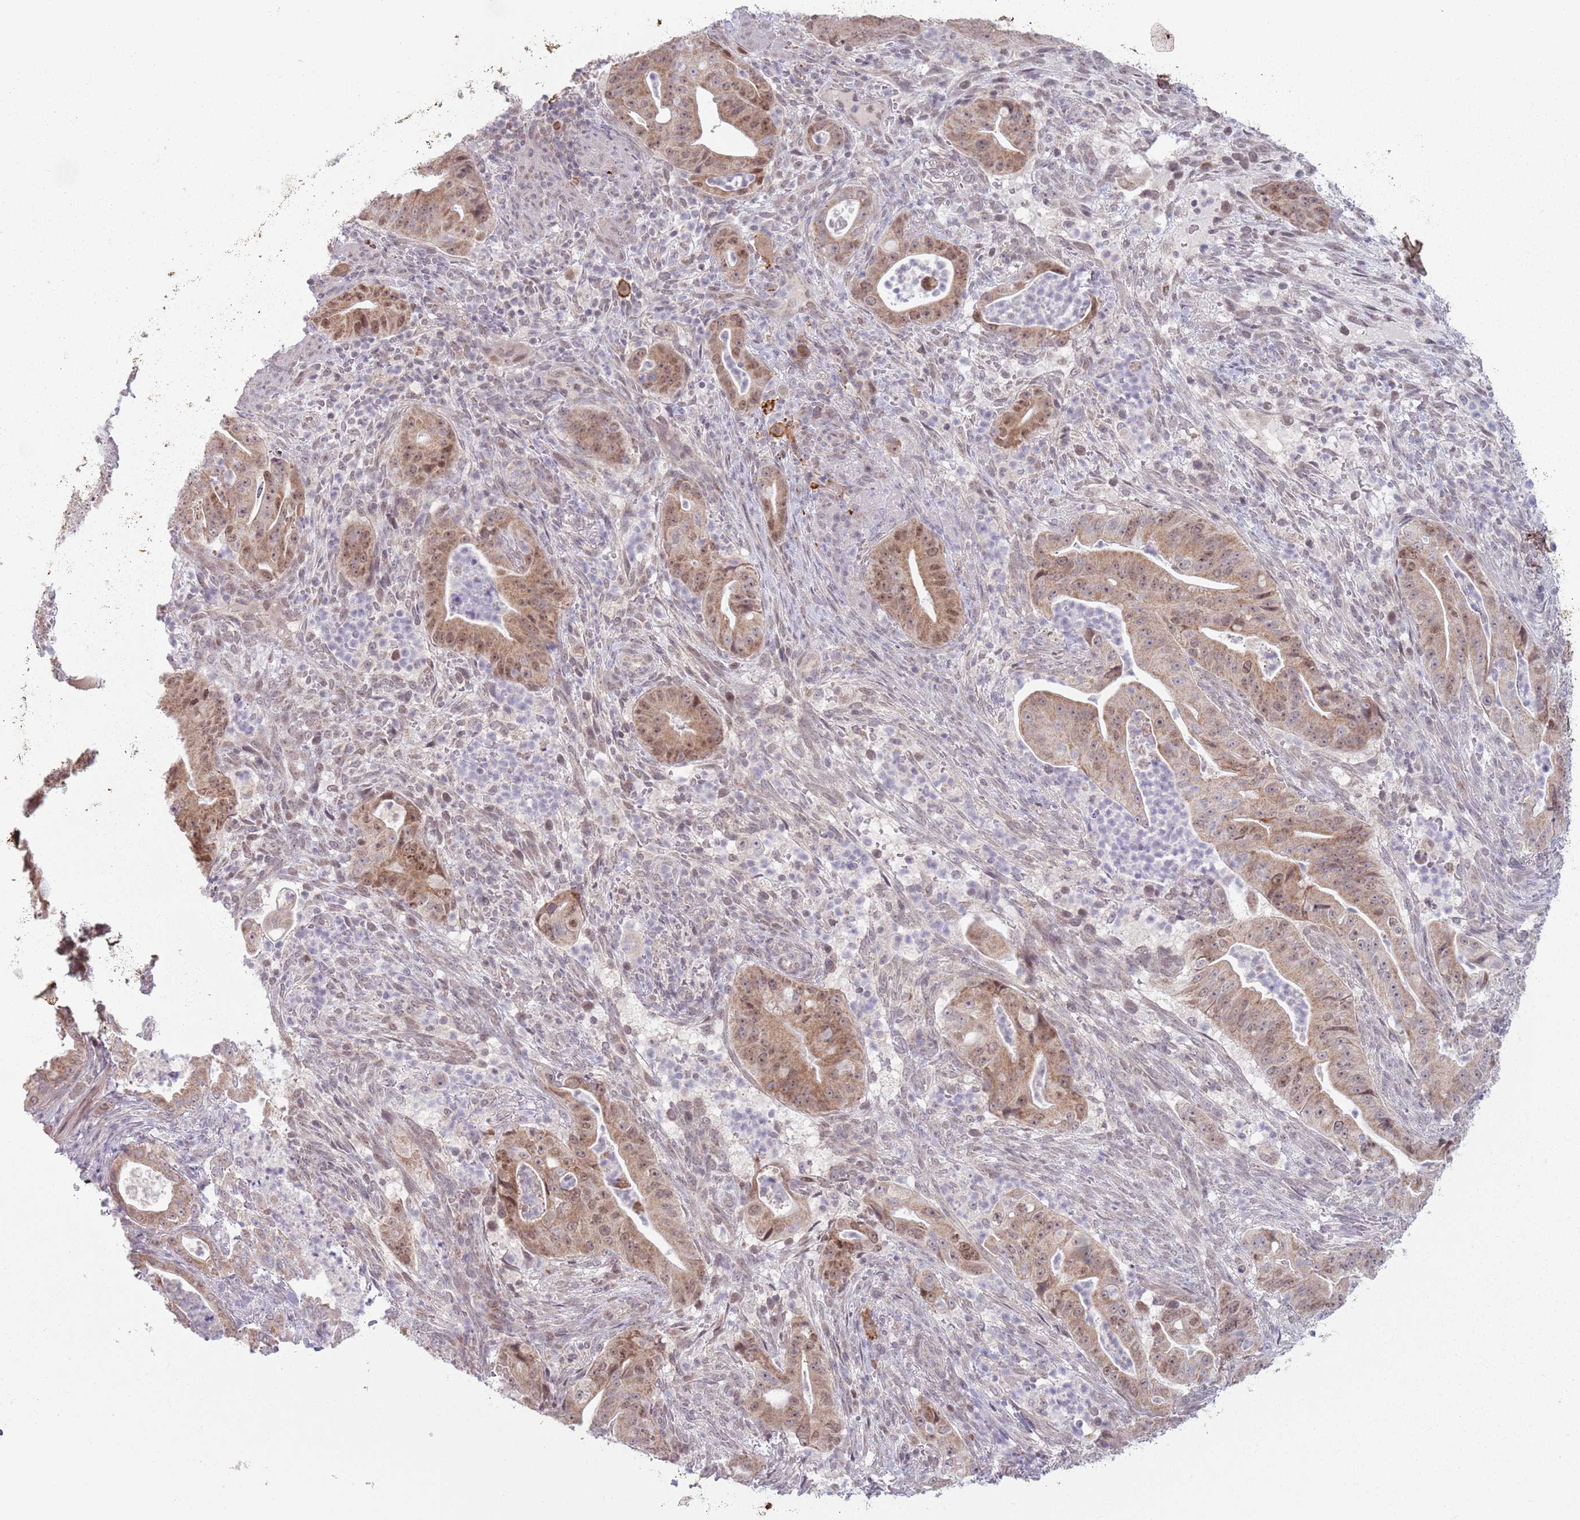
{"staining": {"intensity": "moderate", "quantity": ">75%", "location": "cytoplasmic/membranous,nuclear"}, "tissue": "pancreatic cancer", "cell_type": "Tumor cells", "image_type": "cancer", "snomed": [{"axis": "morphology", "description": "Adenocarcinoma, NOS"}, {"axis": "topography", "description": "Pancreas"}], "caption": "Immunohistochemical staining of pancreatic adenocarcinoma shows medium levels of moderate cytoplasmic/membranous and nuclear protein staining in approximately >75% of tumor cells.", "gene": "MRPL34", "patient": {"sex": "male", "age": 71}}